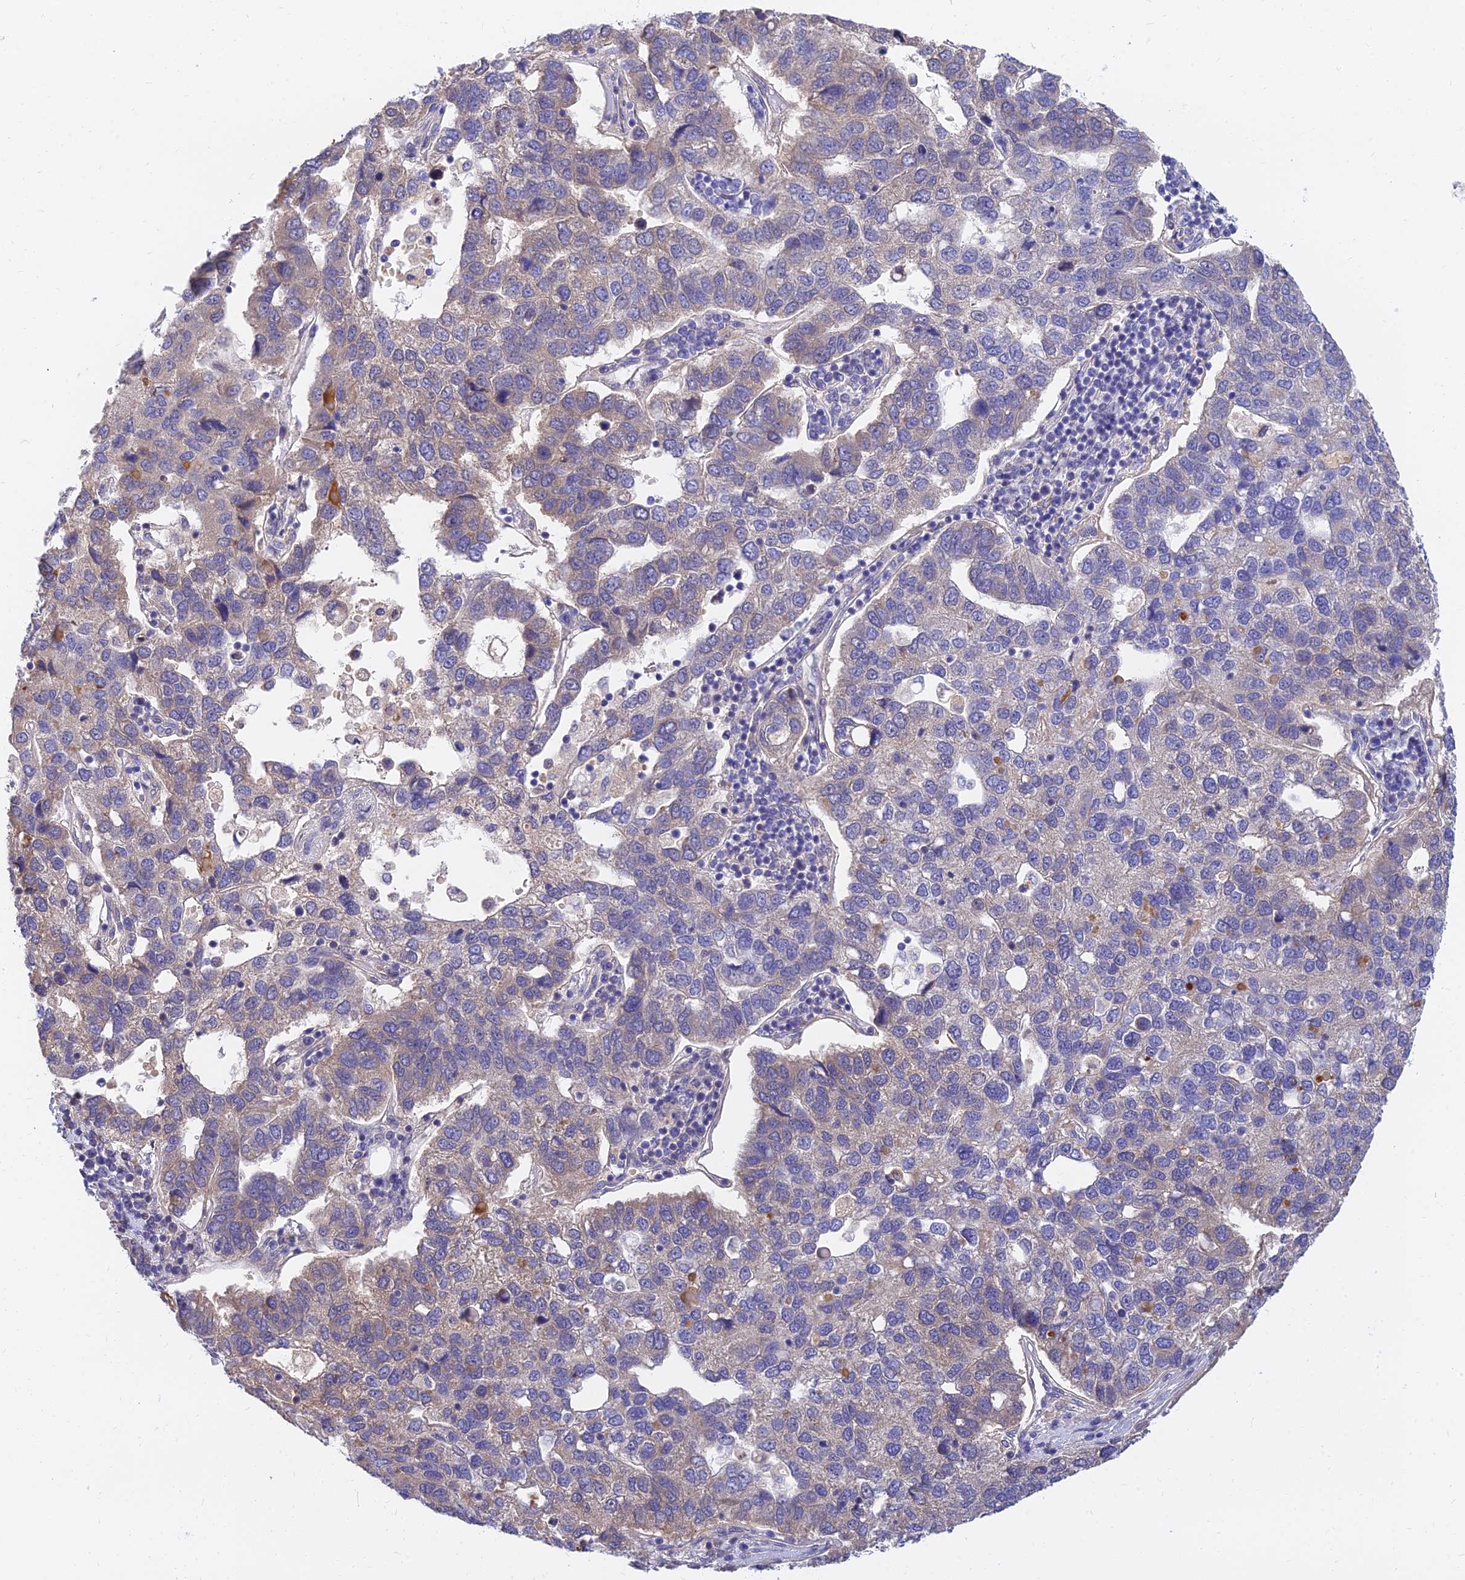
{"staining": {"intensity": "negative", "quantity": "none", "location": "none"}, "tissue": "pancreatic cancer", "cell_type": "Tumor cells", "image_type": "cancer", "snomed": [{"axis": "morphology", "description": "Adenocarcinoma, NOS"}, {"axis": "topography", "description": "Pancreas"}], "caption": "Immunohistochemistry (IHC) image of neoplastic tissue: human pancreatic cancer (adenocarcinoma) stained with DAB (3,3'-diaminobenzidine) displays no significant protein expression in tumor cells.", "gene": "ANKS4B", "patient": {"sex": "female", "age": 61}}